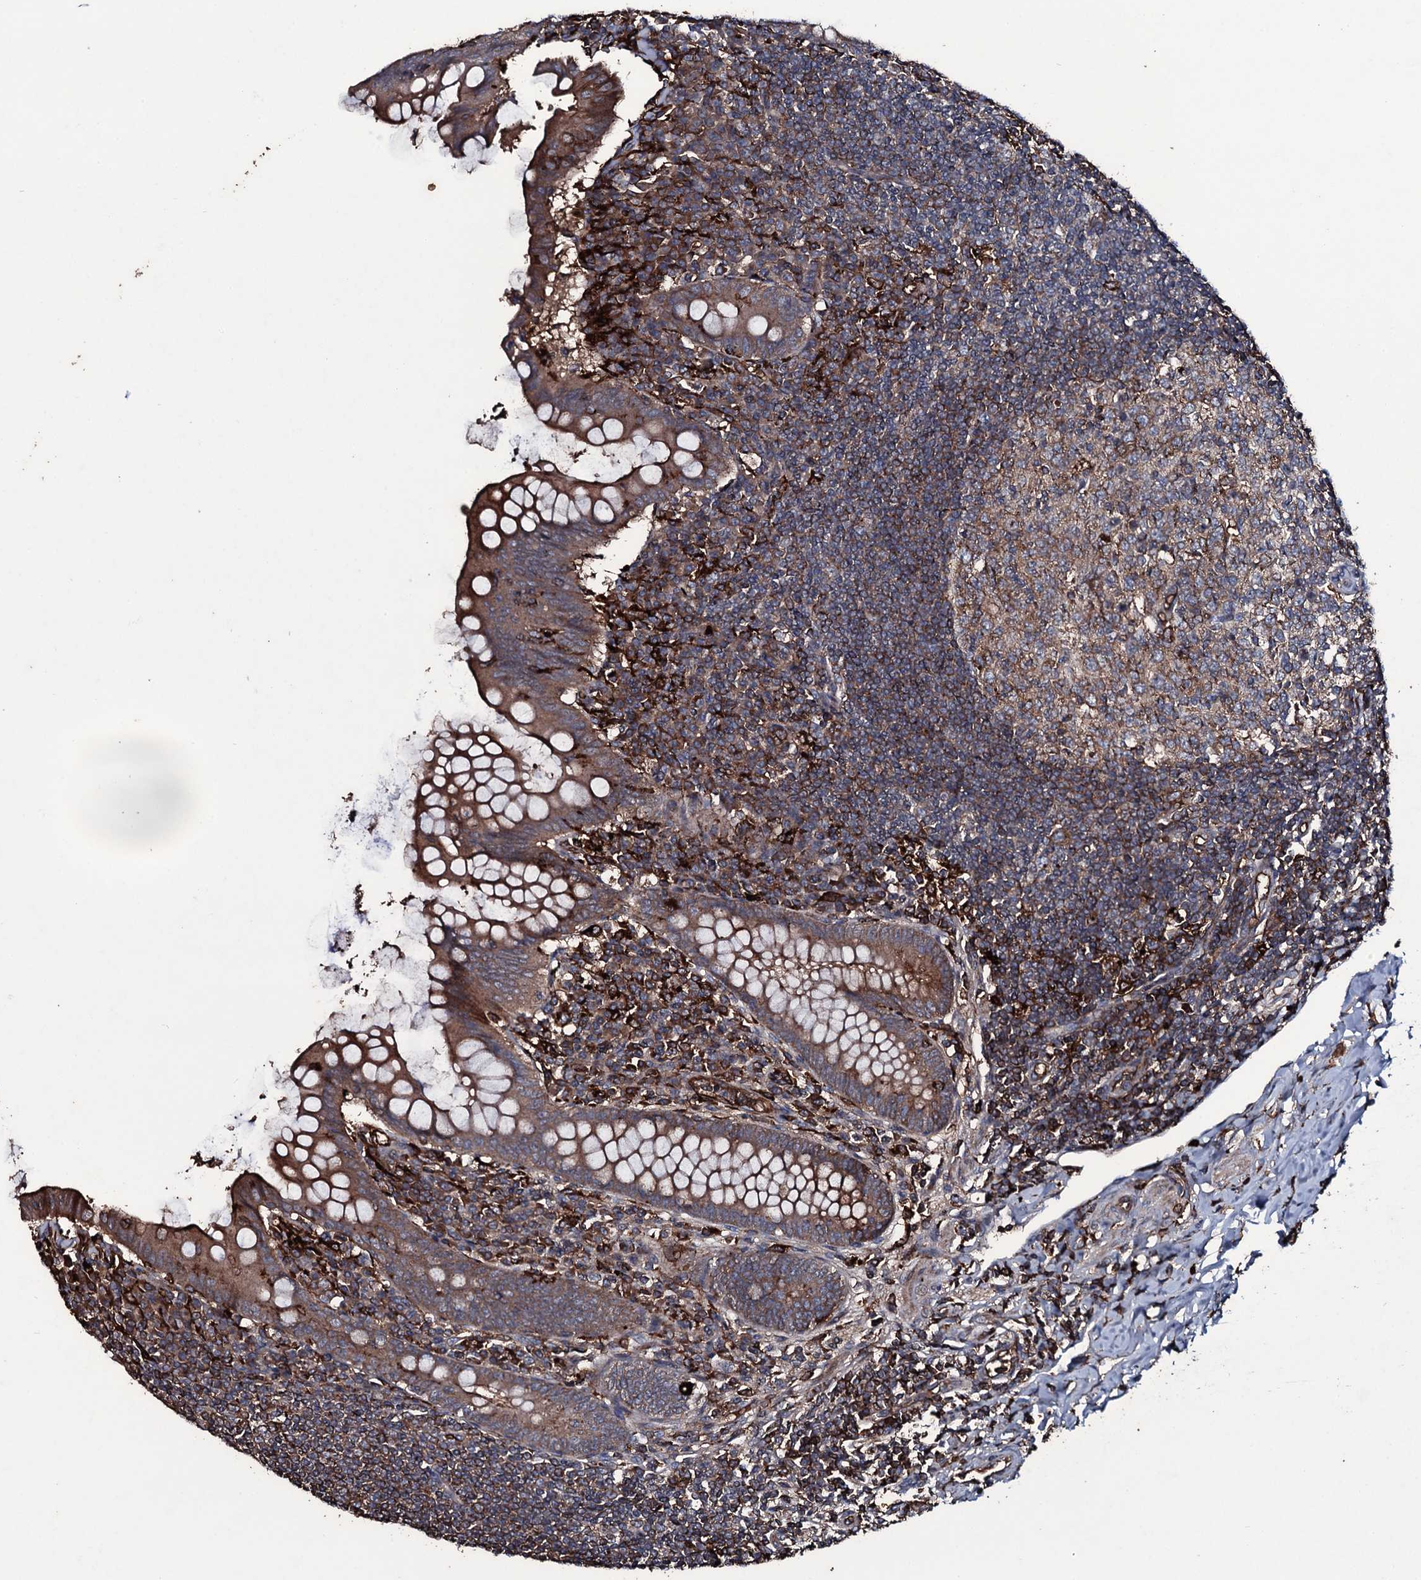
{"staining": {"intensity": "moderate", "quantity": ">75%", "location": "cytoplasmic/membranous"}, "tissue": "appendix", "cell_type": "Glandular cells", "image_type": "normal", "snomed": [{"axis": "morphology", "description": "Normal tissue, NOS"}, {"axis": "topography", "description": "Appendix"}], "caption": "IHC of benign appendix reveals medium levels of moderate cytoplasmic/membranous positivity in approximately >75% of glandular cells.", "gene": "ZSWIM8", "patient": {"sex": "female", "age": 33}}